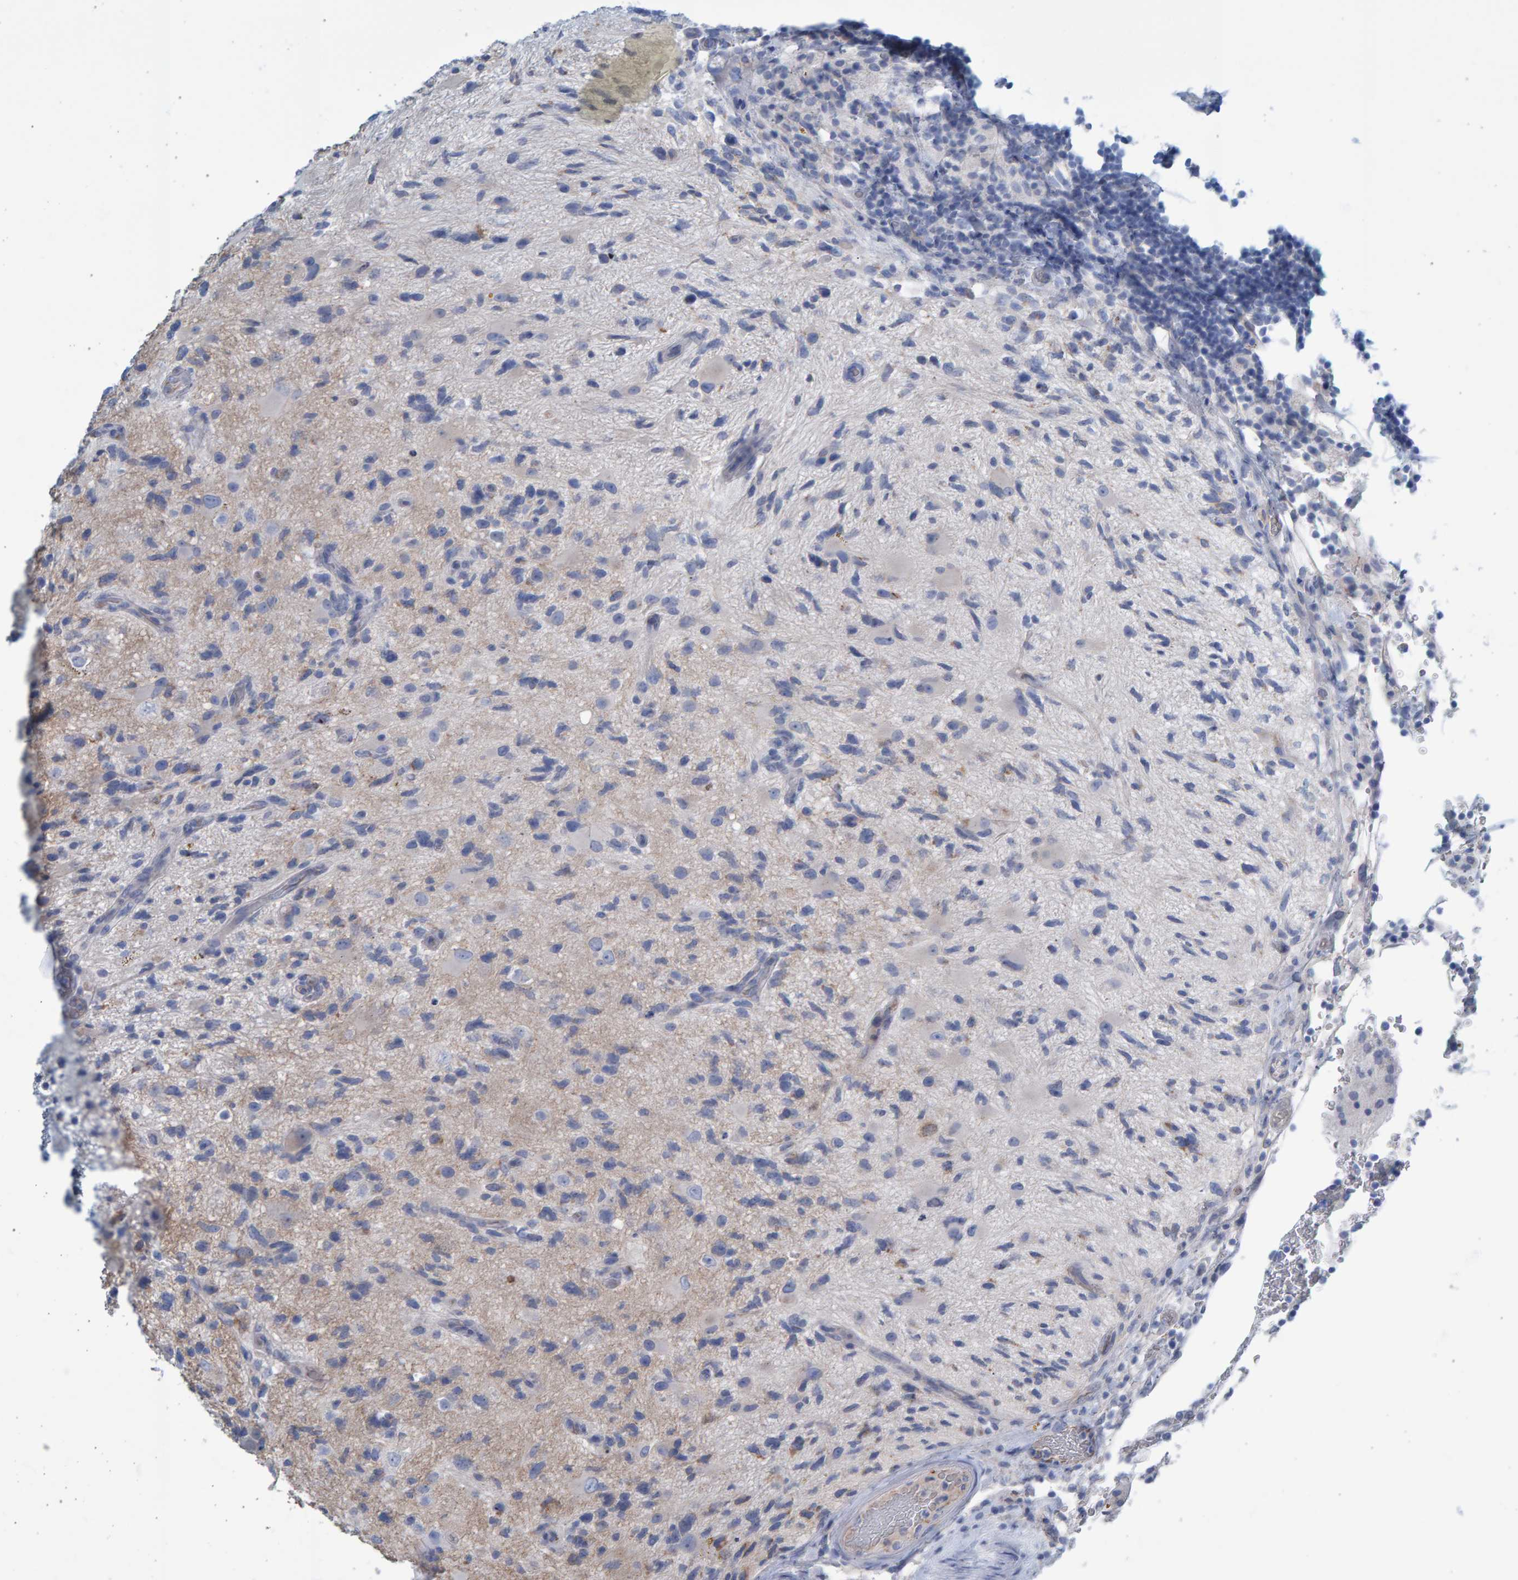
{"staining": {"intensity": "negative", "quantity": "none", "location": "none"}, "tissue": "glioma", "cell_type": "Tumor cells", "image_type": "cancer", "snomed": [{"axis": "morphology", "description": "Glioma, malignant, High grade"}, {"axis": "topography", "description": "Brain"}], "caption": "Protein analysis of glioma exhibits no significant expression in tumor cells. (DAB (3,3'-diaminobenzidine) immunohistochemistry visualized using brightfield microscopy, high magnification).", "gene": "SLC34A3", "patient": {"sex": "male", "age": 33}}